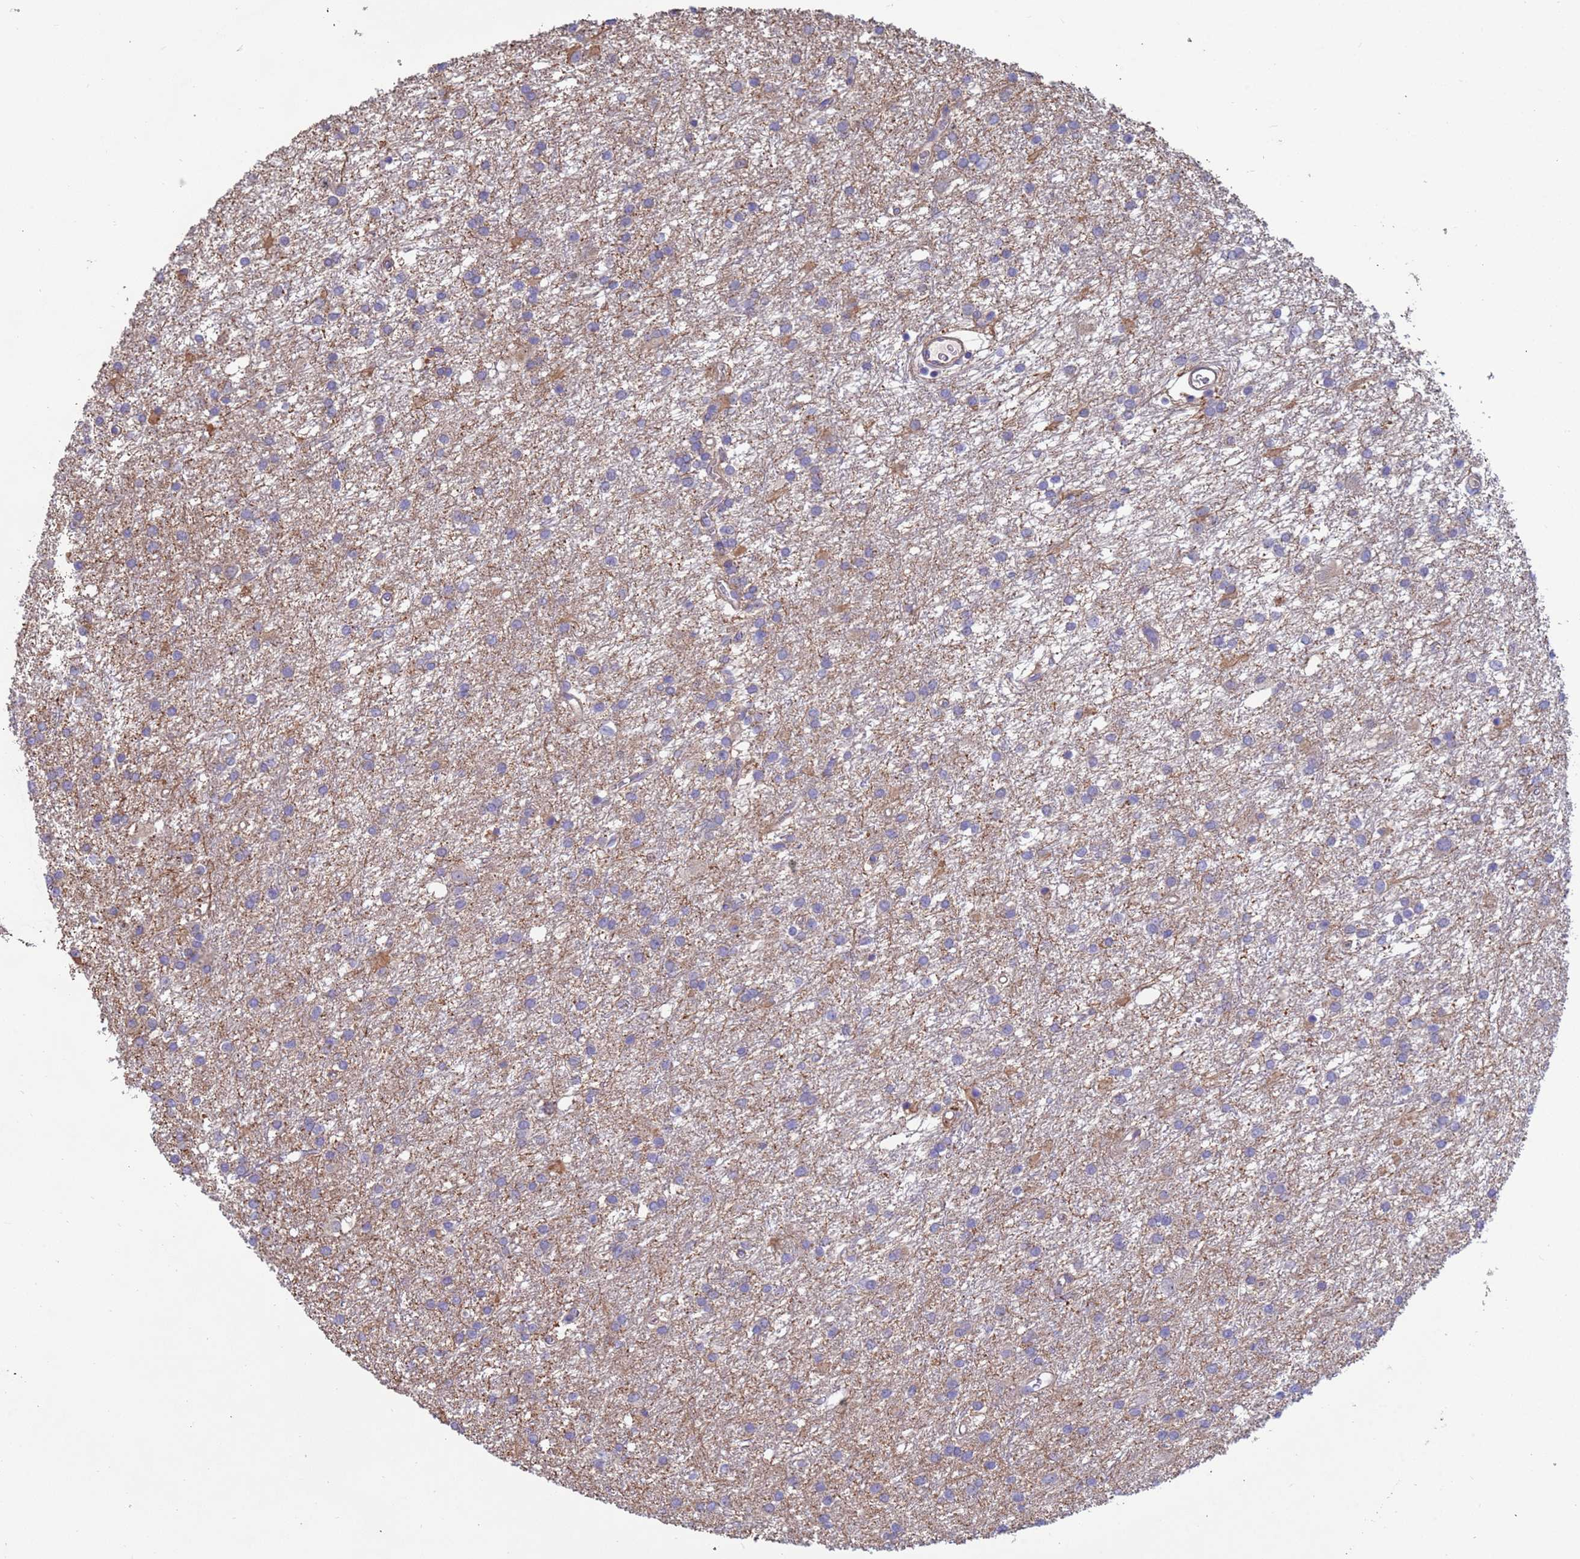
{"staining": {"intensity": "weak", "quantity": "<25%", "location": "cytoplasmic/membranous"}, "tissue": "glioma", "cell_type": "Tumor cells", "image_type": "cancer", "snomed": [{"axis": "morphology", "description": "Glioma, malignant, High grade"}, {"axis": "topography", "description": "Brain"}], "caption": "High magnification brightfield microscopy of malignant high-grade glioma stained with DAB (3,3'-diaminobenzidine) (brown) and counterstained with hematoxylin (blue): tumor cells show no significant positivity.", "gene": "SRL", "patient": {"sex": "female", "age": 50}}